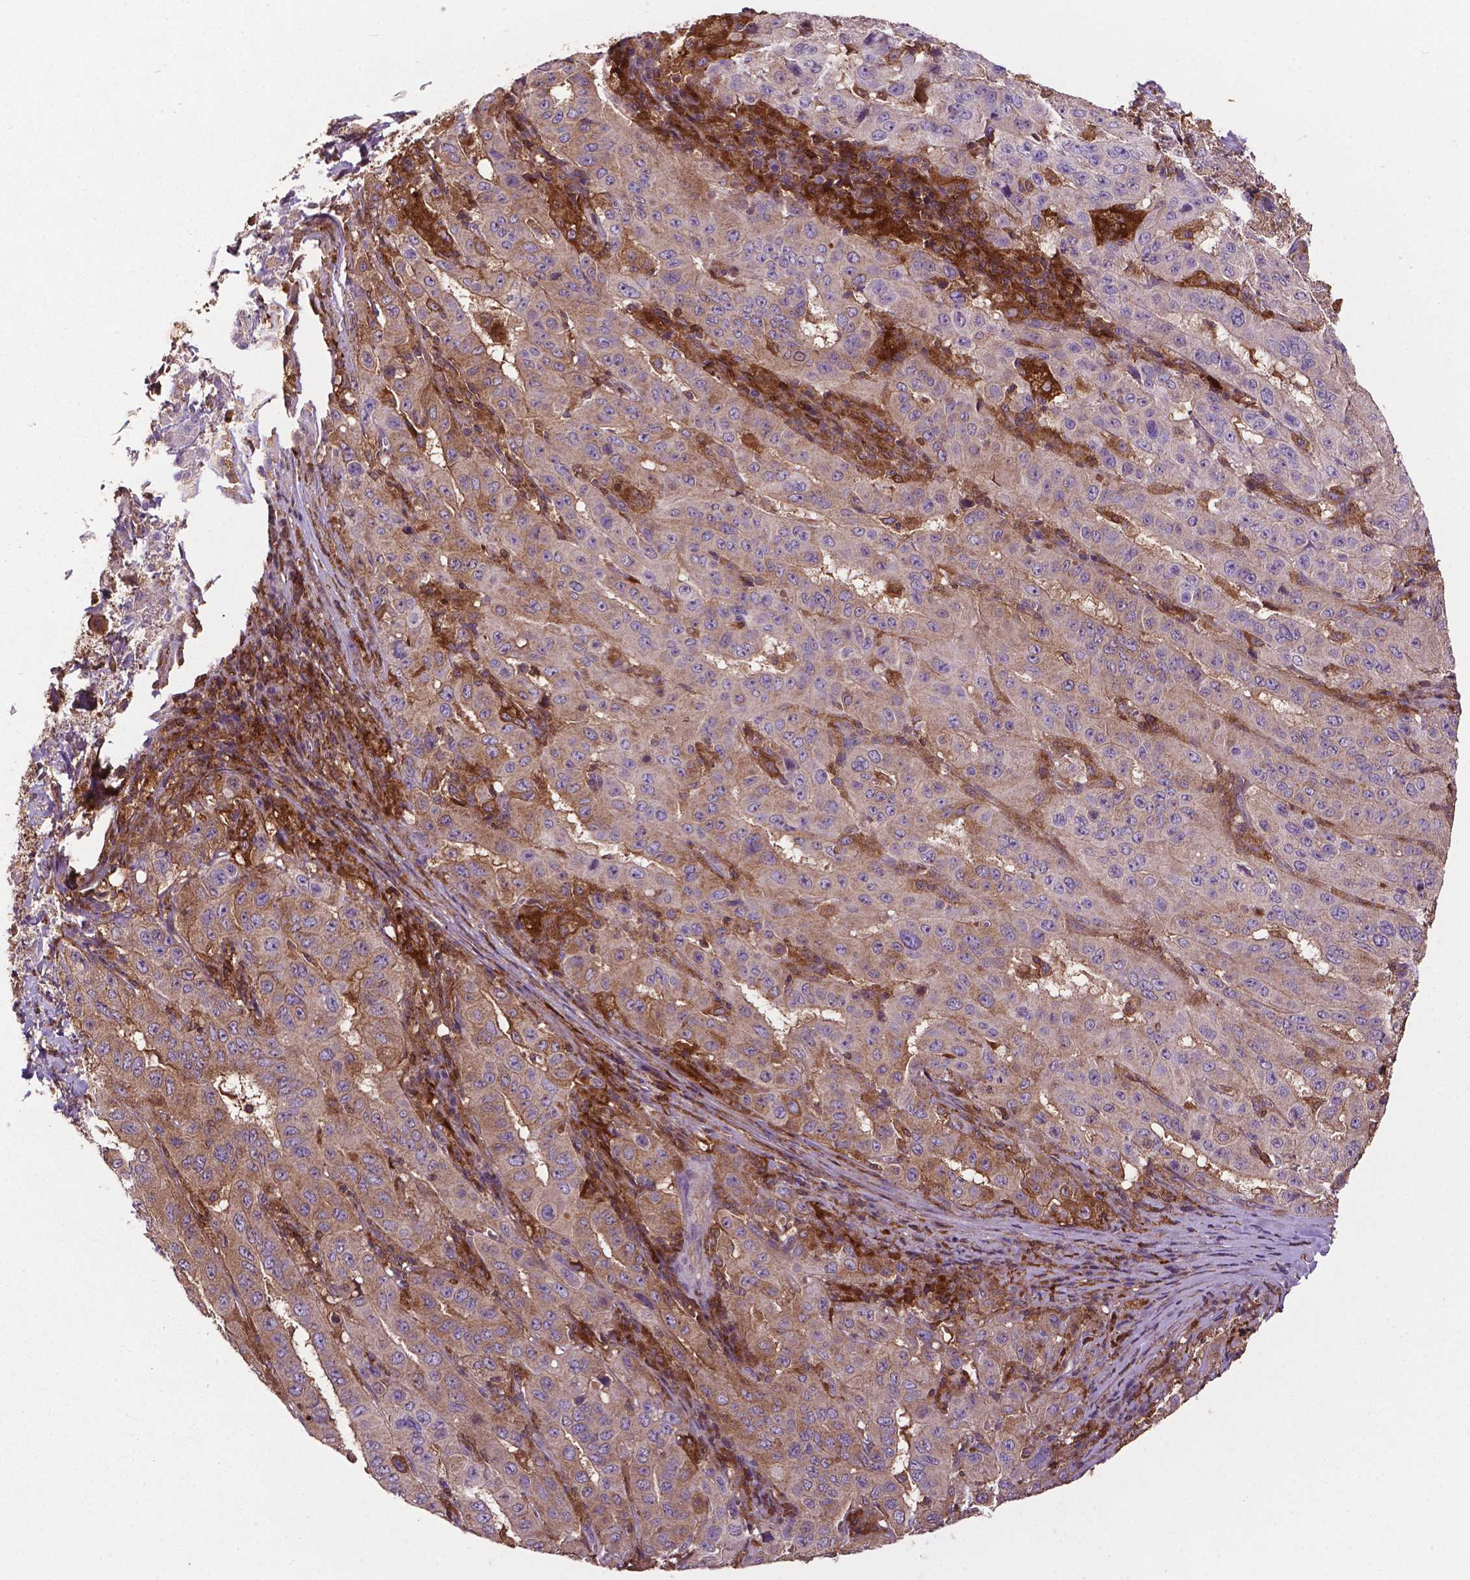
{"staining": {"intensity": "weak", "quantity": "<25%", "location": "cytoplasmic/membranous"}, "tissue": "pancreatic cancer", "cell_type": "Tumor cells", "image_type": "cancer", "snomed": [{"axis": "morphology", "description": "Adenocarcinoma, NOS"}, {"axis": "topography", "description": "Pancreas"}], "caption": "Immunohistochemical staining of adenocarcinoma (pancreatic) exhibits no significant staining in tumor cells.", "gene": "SMAD3", "patient": {"sex": "male", "age": 63}}